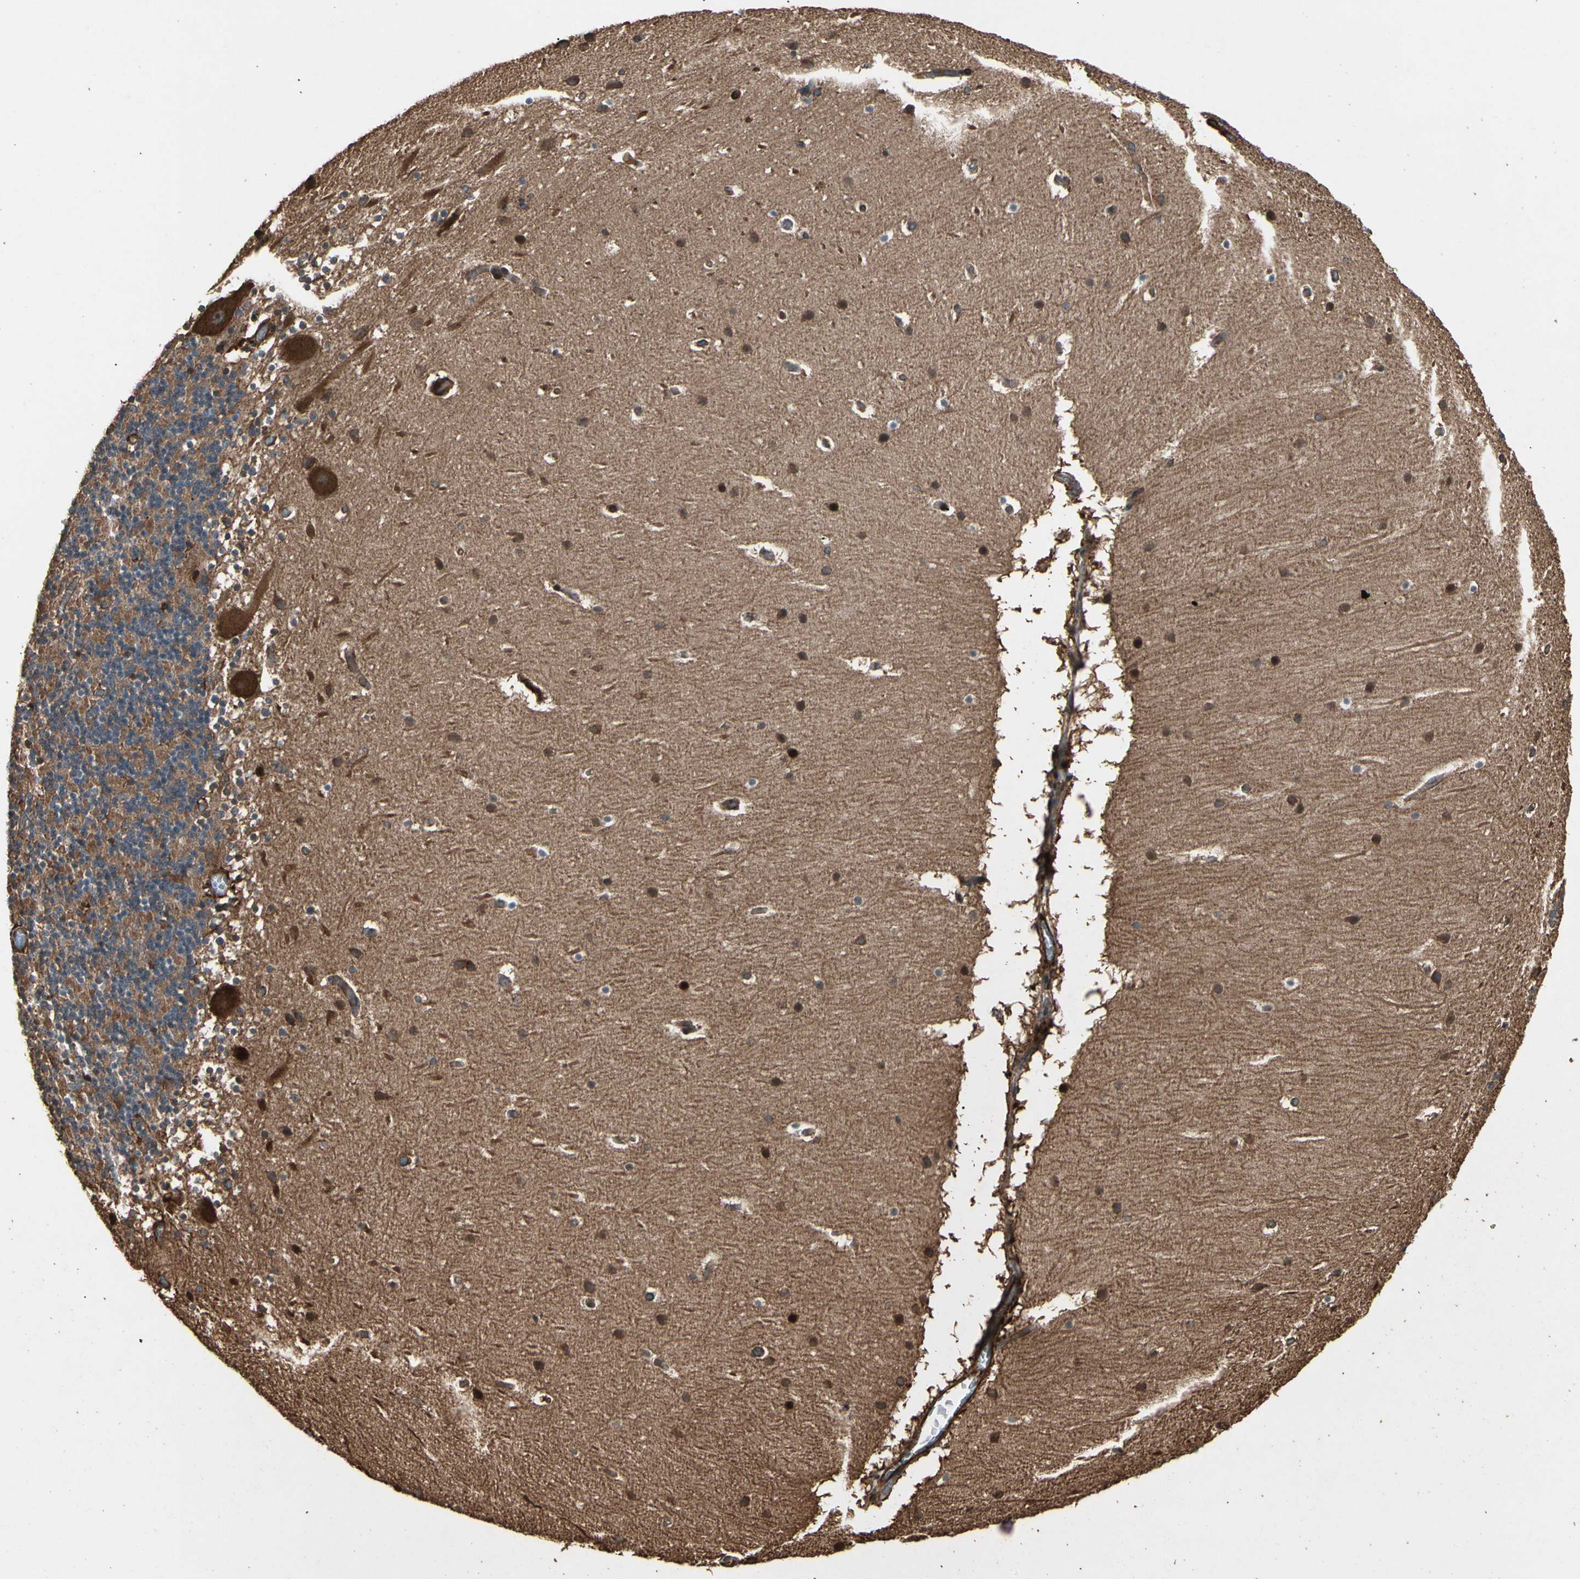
{"staining": {"intensity": "strong", "quantity": ">75%", "location": "cytoplasmic/membranous"}, "tissue": "cerebellum", "cell_type": "Cells in granular layer", "image_type": "normal", "snomed": [{"axis": "morphology", "description": "Normal tissue, NOS"}, {"axis": "topography", "description": "Cerebellum"}], "caption": "A high amount of strong cytoplasmic/membranous expression is identified in about >75% of cells in granular layer in unremarkable cerebellum. The protein is shown in brown color, while the nuclei are stained blue.", "gene": "AGBL2", "patient": {"sex": "male", "age": 45}}